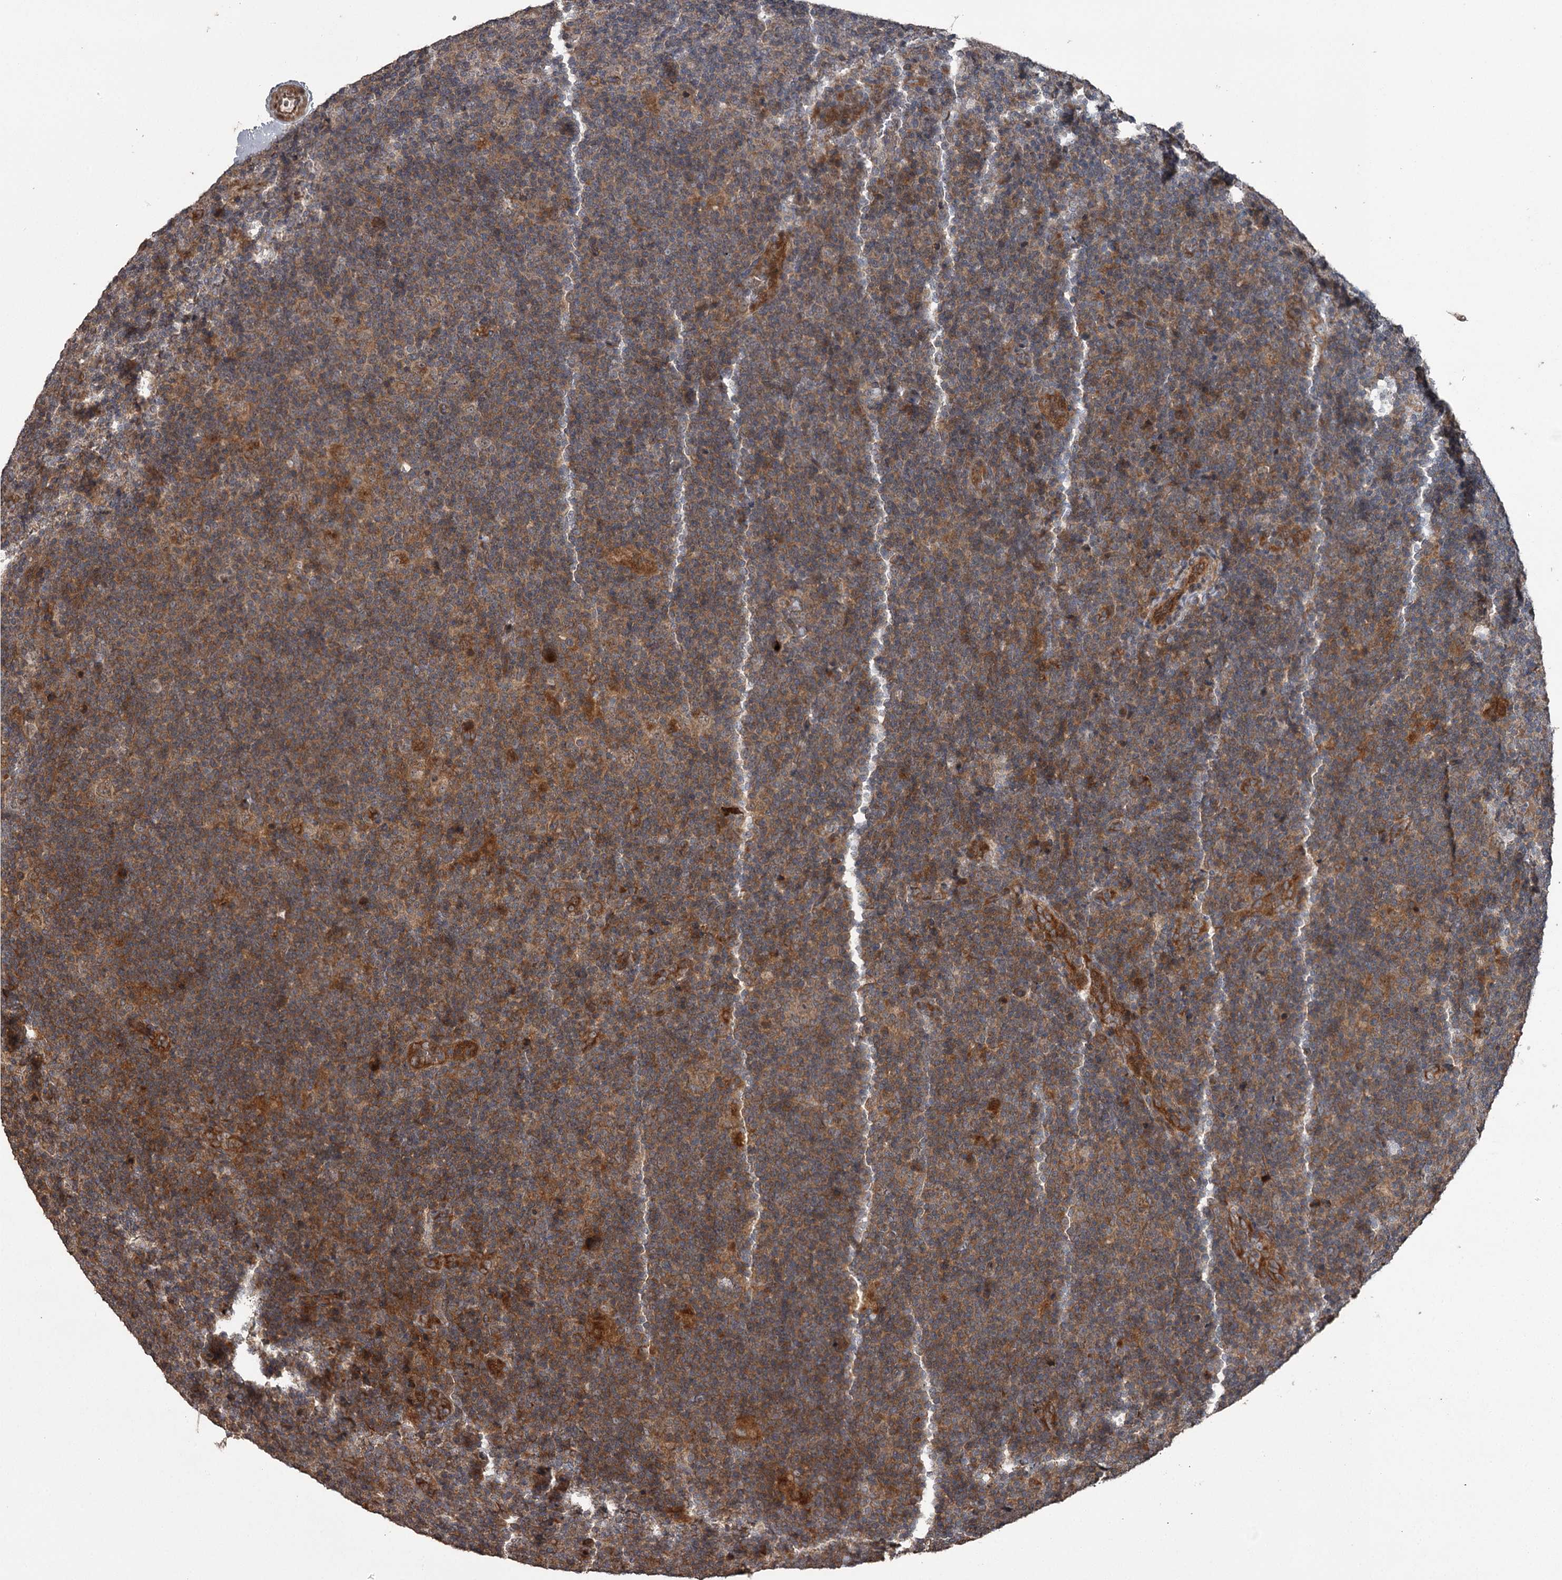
{"staining": {"intensity": "weak", "quantity": ">75%", "location": "cytoplasmic/membranous"}, "tissue": "lymphoma", "cell_type": "Tumor cells", "image_type": "cancer", "snomed": [{"axis": "morphology", "description": "Hodgkin's disease, NOS"}, {"axis": "topography", "description": "Lymph node"}], "caption": "The micrograph reveals a brown stain indicating the presence of a protein in the cytoplasmic/membranous of tumor cells in lymphoma. (IHC, brightfield microscopy, high magnification).", "gene": "RAB21", "patient": {"sex": "female", "age": 57}}